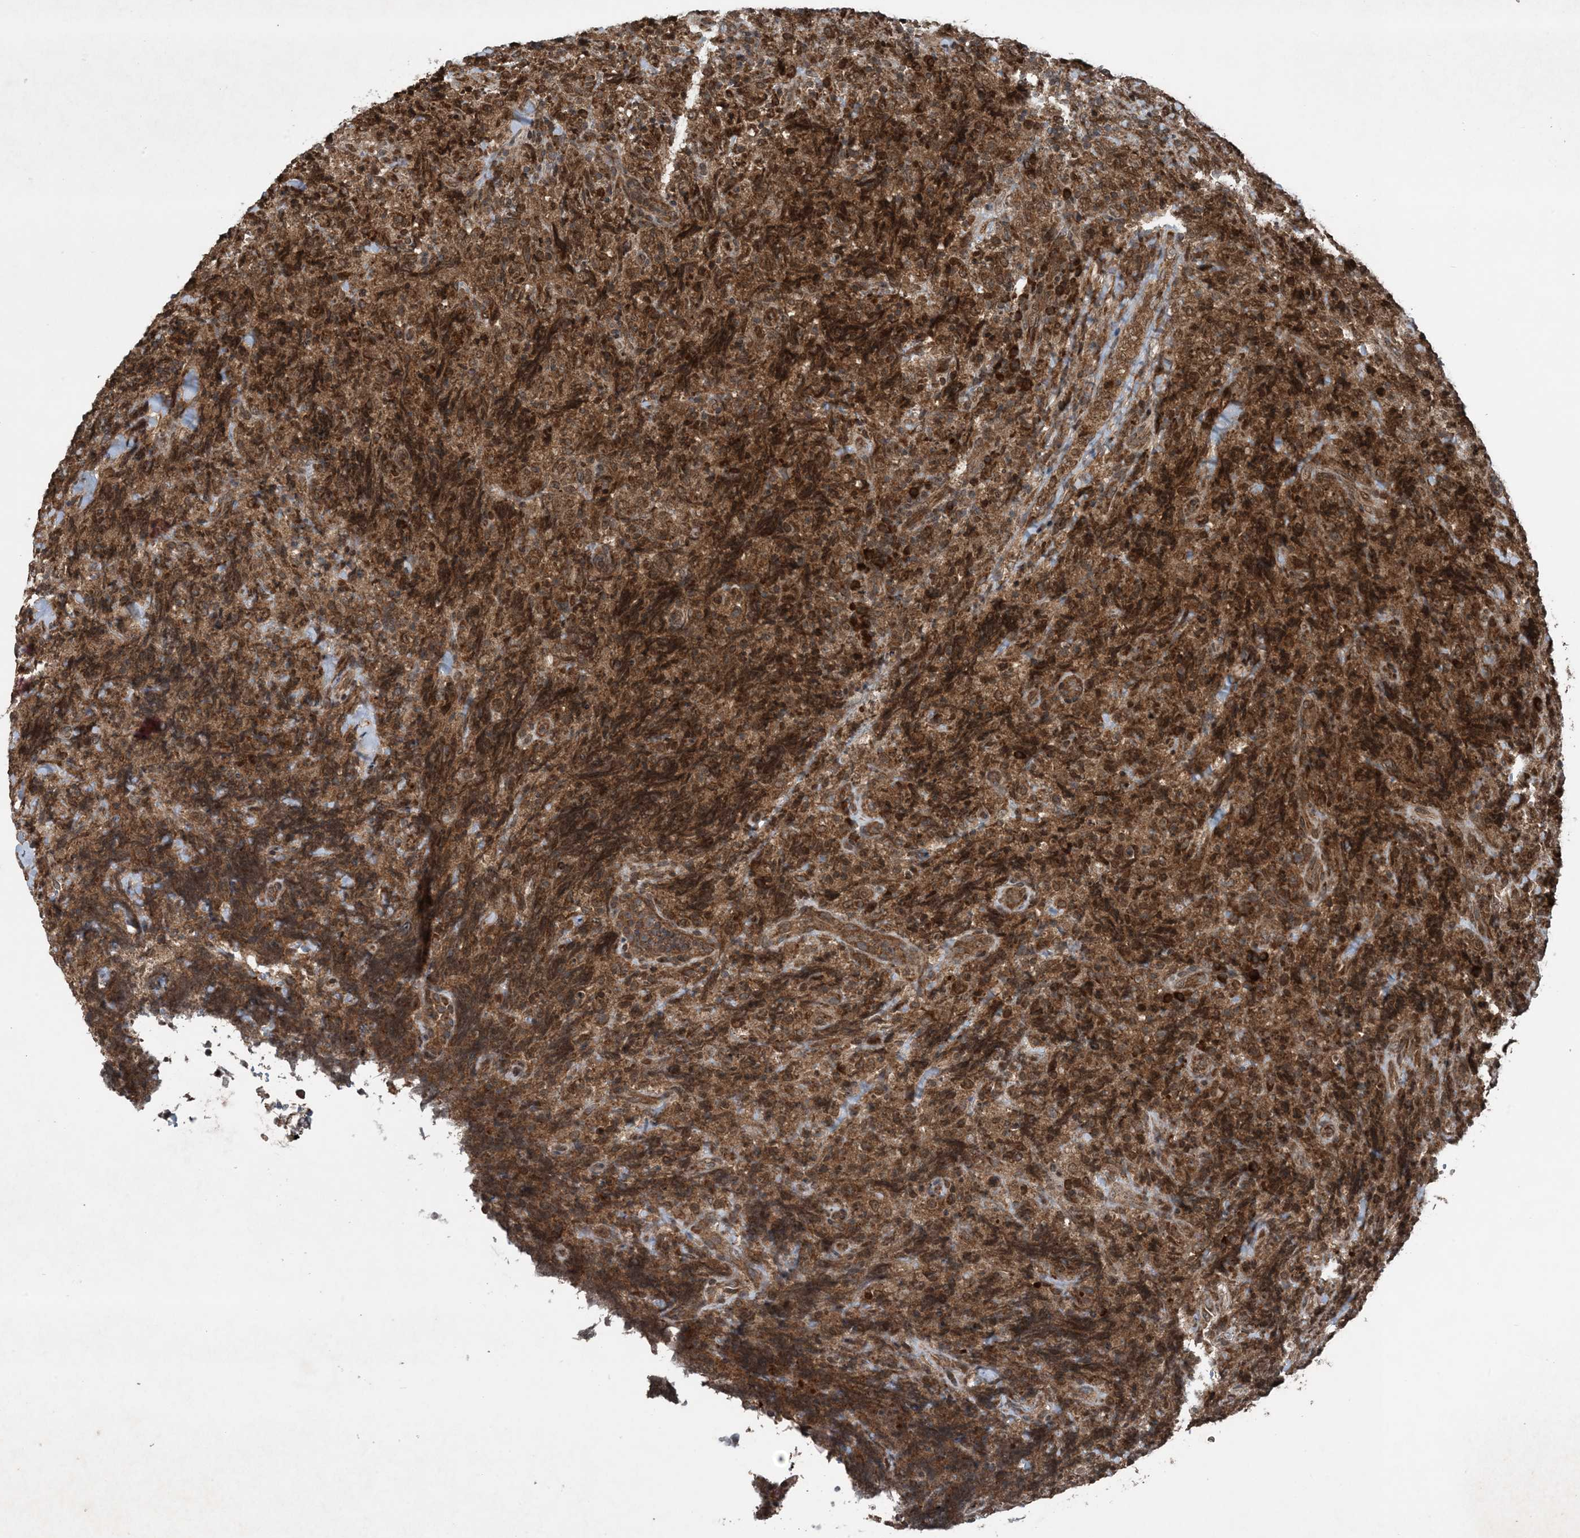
{"staining": {"intensity": "moderate", "quantity": ">75%", "location": "cytoplasmic/membranous,nuclear"}, "tissue": "lymphoma", "cell_type": "Tumor cells", "image_type": "cancer", "snomed": [{"axis": "morphology", "description": "Malignant lymphoma, non-Hodgkin's type, High grade"}, {"axis": "topography", "description": "Tonsil"}], "caption": "Protein positivity by immunohistochemistry (IHC) demonstrates moderate cytoplasmic/membranous and nuclear expression in about >75% of tumor cells in malignant lymphoma, non-Hodgkin's type (high-grade). The protein of interest is stained brown, and the nuclei are stained in blue (DAB (3,3'-diaminobenzidine) IHC with brightfield microscopy, high magnification).", "gene": "GNG5", "patient": {"sex": "female", "age": 36}}